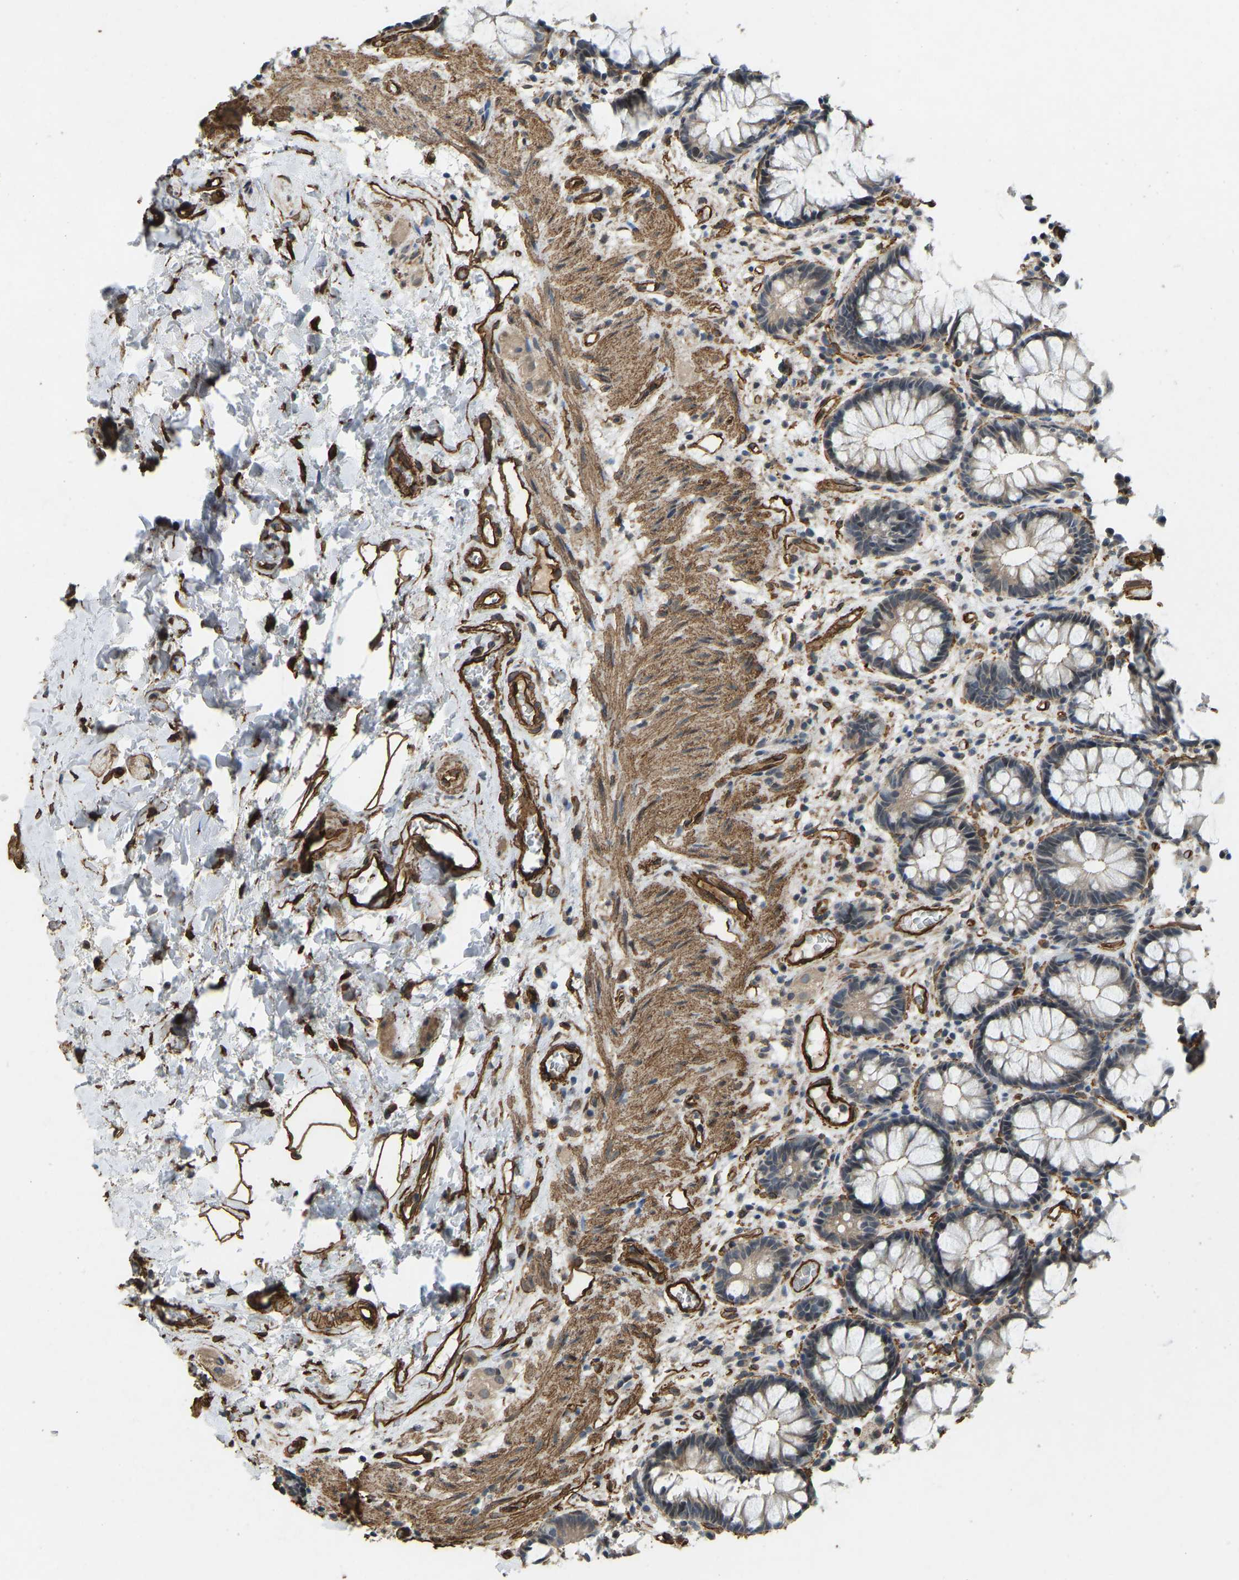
{"staining": {"intensity": "moderate", "quantity": "25%-75%", "location": "cytoplasmic/membranous"}, "tissue": "rectum", "cell_type": "Glandular cells", "image_type": "normal", "snomed": [{"axis": "morphology", "description": "Normal tissue, NOS"}, {"axis": "topography", "description": "Rectum"}], "caption": "Rectum stained with immunohistochemistry (IHC) displays moderate cytoplasmic/membranous expression in about 25%-75% of glandular cells.", "gene": "NMB", "patient": {"sex": "male", "age": 64}}